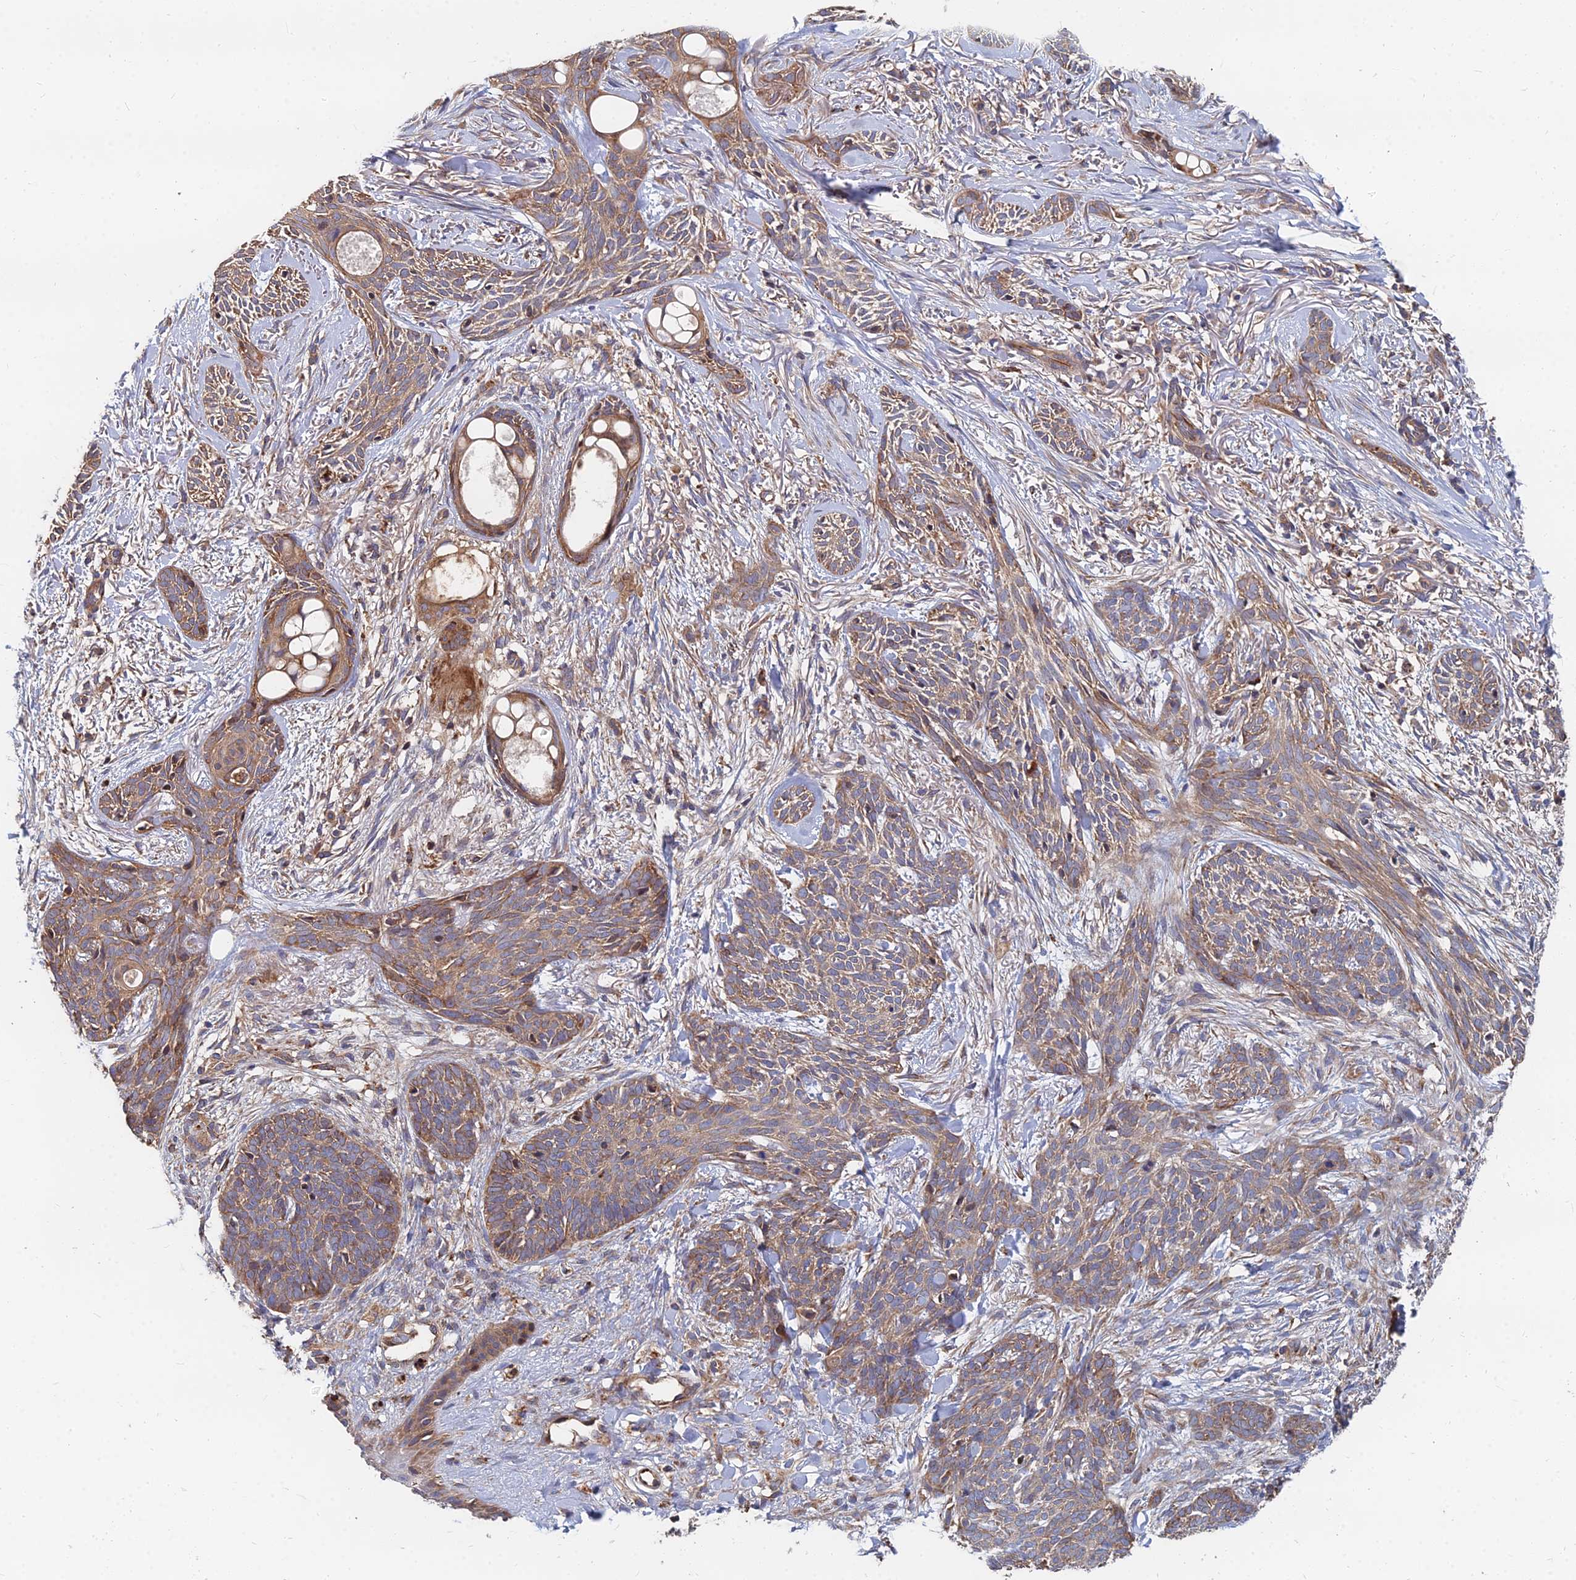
{"staining": {"intensity": "moderate", "quantity": ">75%", "location": "cytoplasmic/membranous"}, "tissue": "skin cancer", "cell_type": "Tumor cells", "image_type": "cancer", "snomed": [{"axis": "morphology", "description": "Basal cell carcinoma"}, {"axis": "topography", "description": "Skin"}], "caption": "A brown stain labels moderate cytoplasmic/membranous staining of a protein in human skin basal cell carcinoma tumor cells. The staining was performed using DAB to visualize the protein expression in brown, while the nuclei were stained in blue with hematoxylin (Magnification: 20x).", "gene": "CCZ1", "patient": {"sex": "female", "age": 59}}